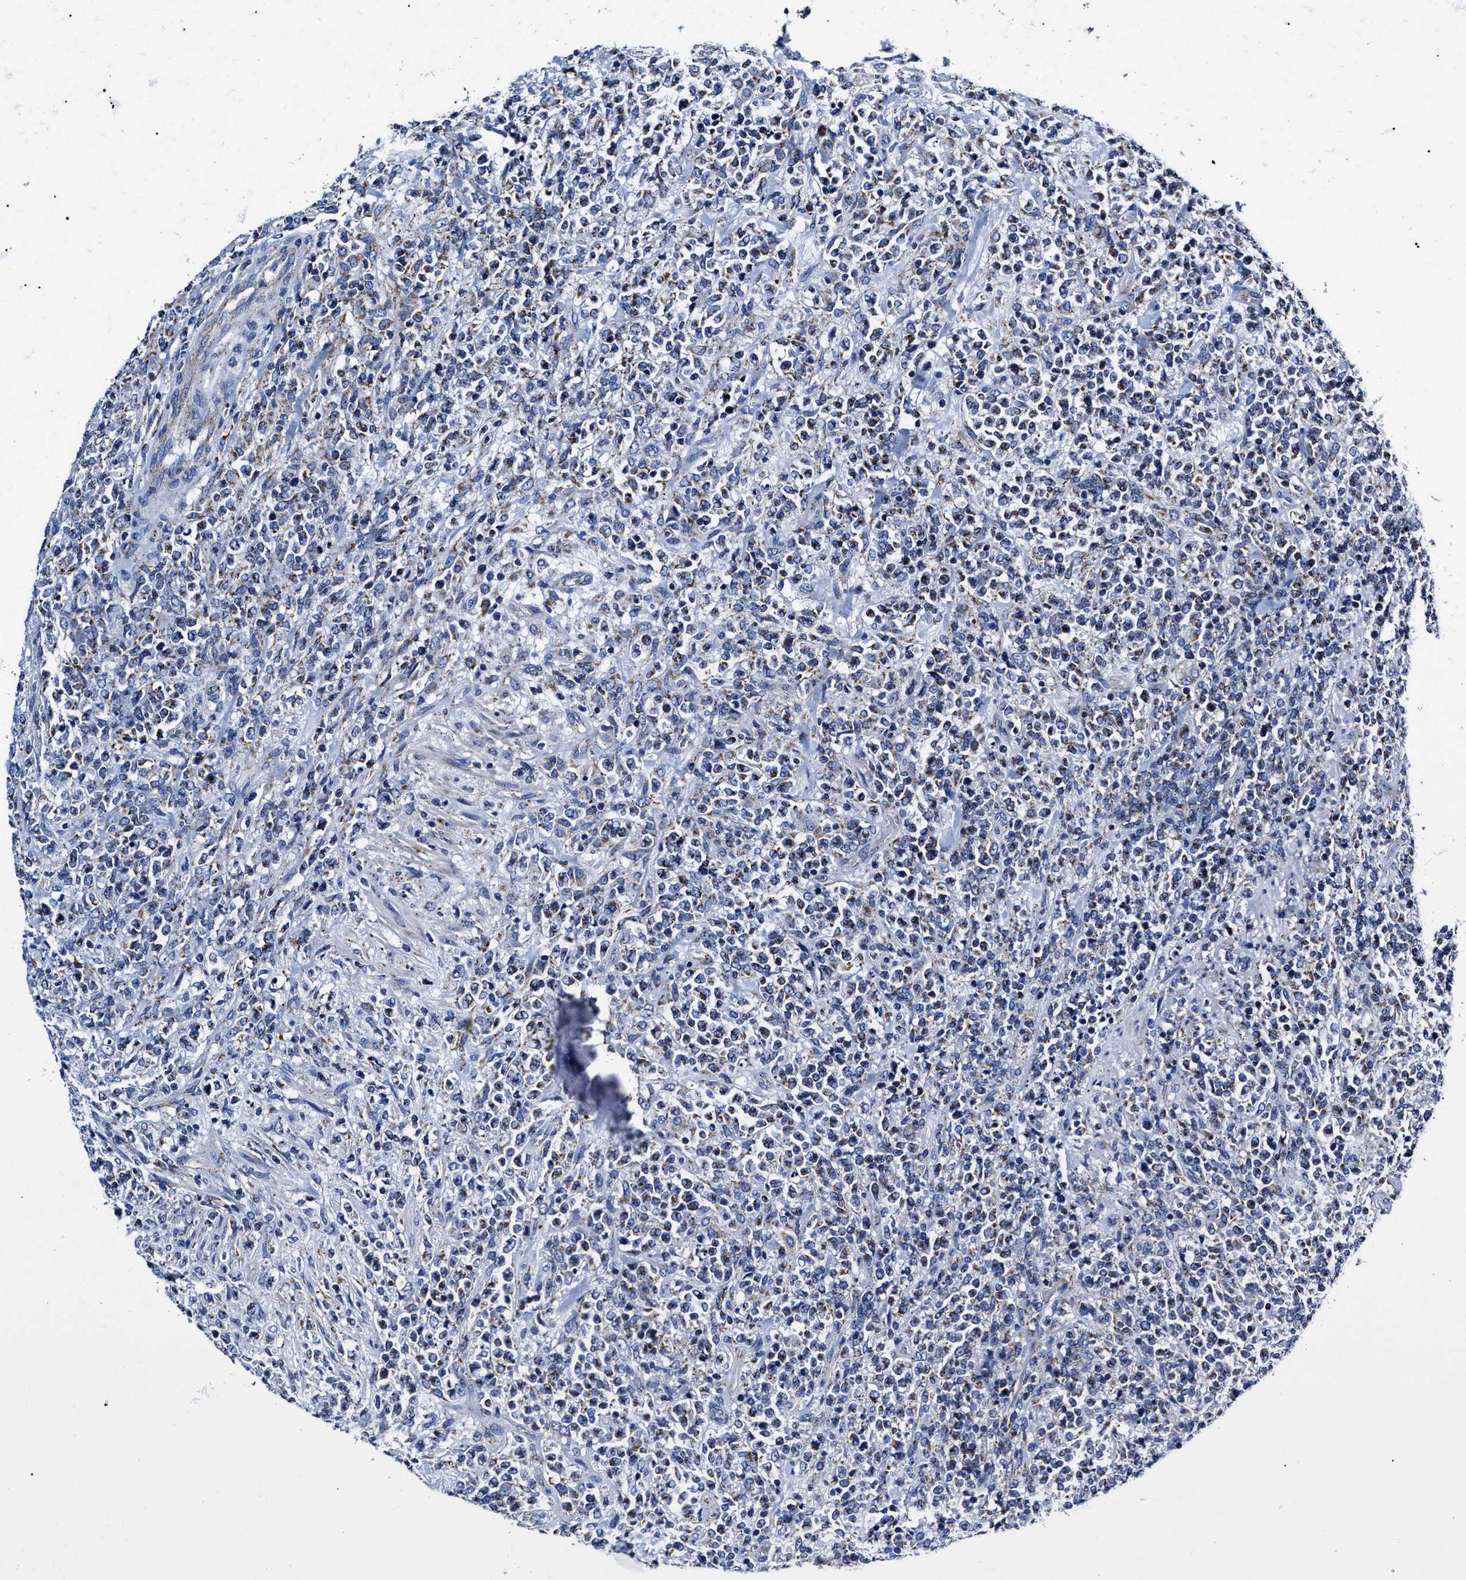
{"staining": {"intensity": "moderate", "quantity": "<25%", "location": "cytoplasmic/membranous"}, "tissue": "lymphoma", "cell_type": "Tumor cells", "image_type": "cancer", "snomed": [{"axis": "morphology", "description": "Malignant lymphoma, non-Hodgkin's type, High grade"}, {"axis": "topography", "description": "Soft tissue"}], "caption": "This micrograph demonstrates immunohistochemistry (IHC) staining of lymphoma, with low moderate cytoplasmic/membranous staining in approximately <25% of tumor cells.", "gene": "HINT2", "patient": {"sex": "male", "age": 18}}